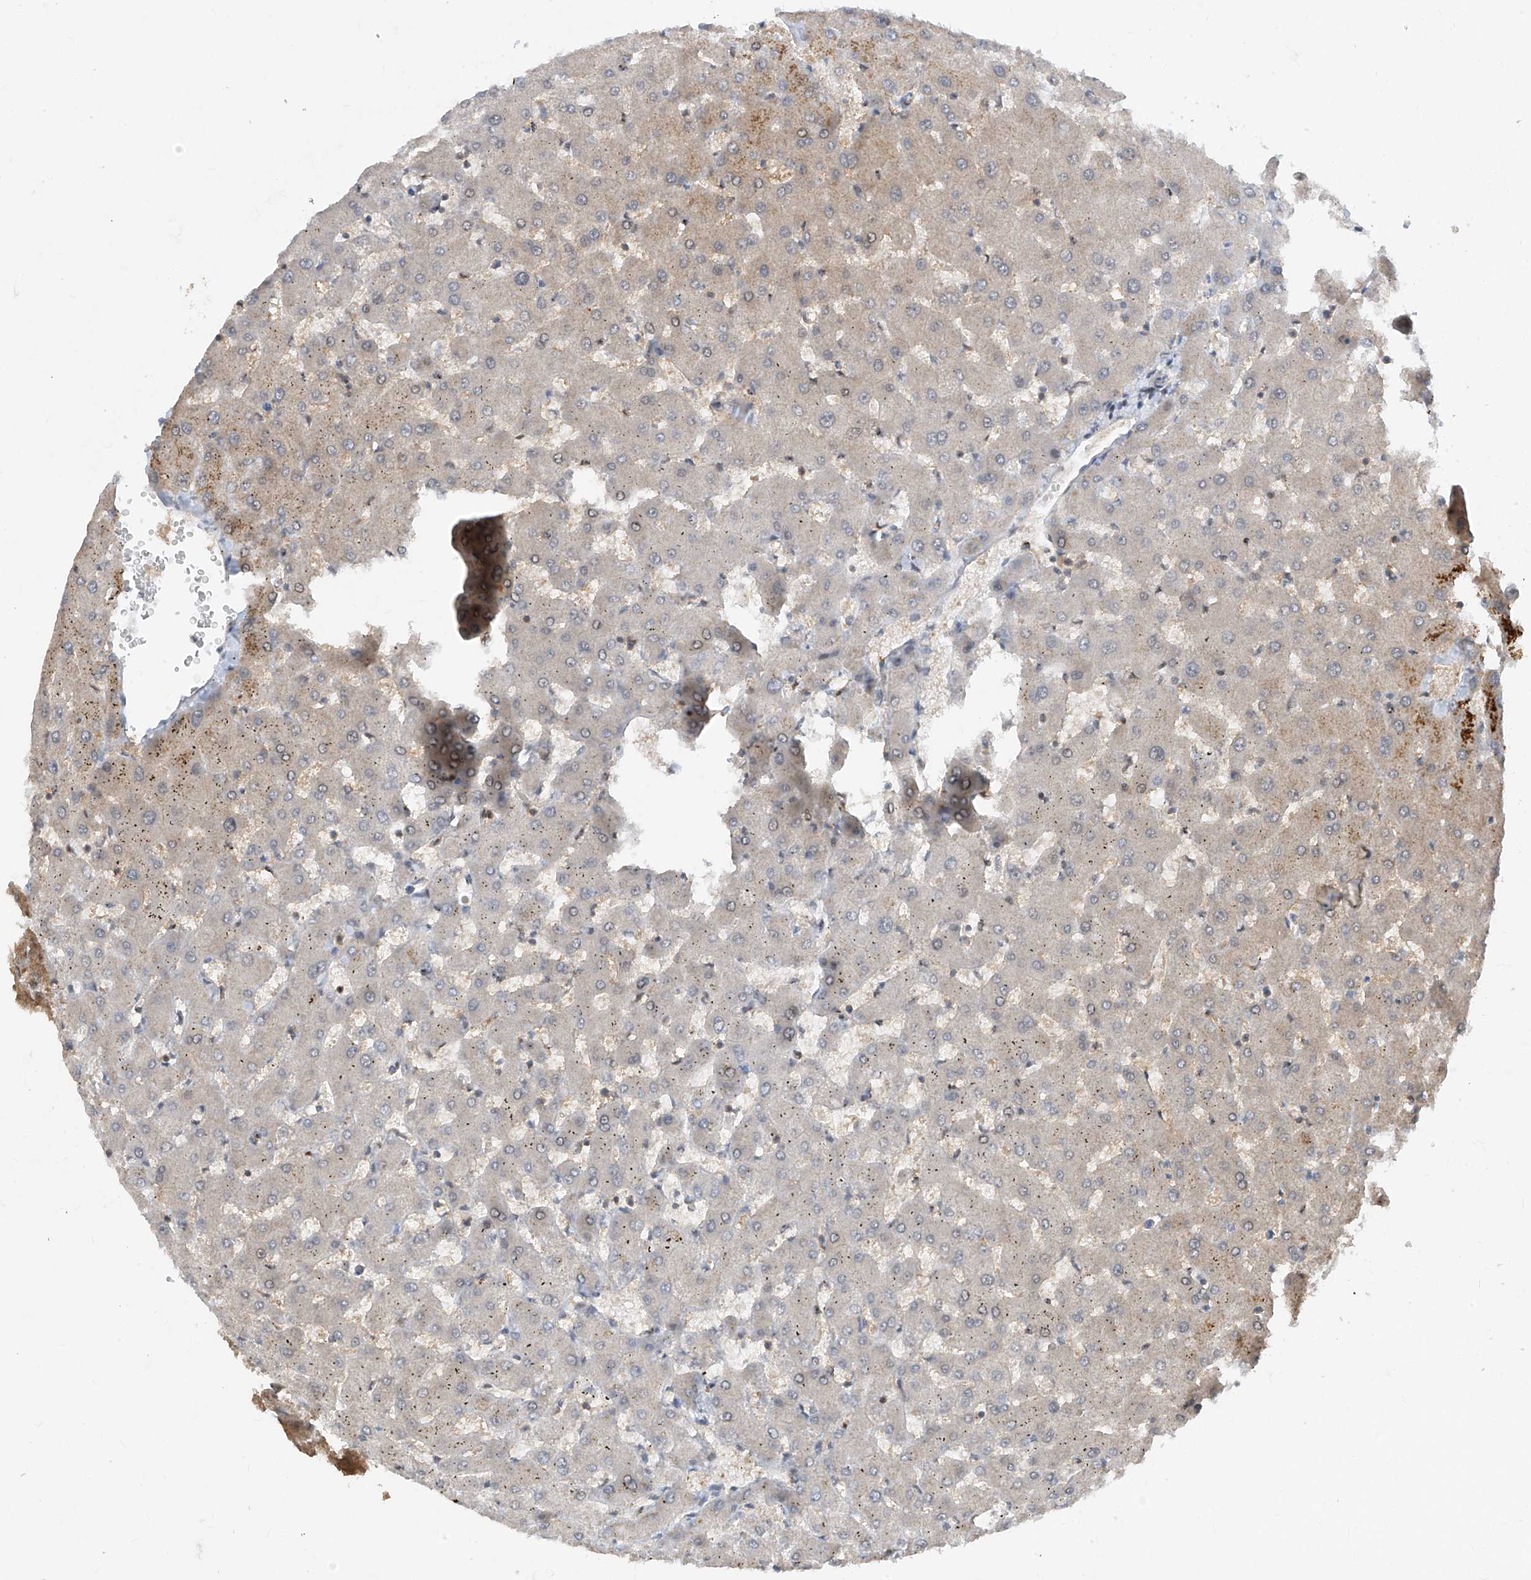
{"staining": {"intensity": "negative", "quantity": "none", "location": "none"}, "tissue": "liver", "cell_type": "Cholangiocytes", "image_type": "normal", "snomed": [{"axis": "morphology", "description": "Normal tissue, NOS"}, {"axis": "topography", "description": "Liver"}], "caption": "Human liver stained for a protein using IHC exhibits no positivity in cholangiocytes.", "gene": "ZNF358", "patient": {"sex": "female", "age": 63}}